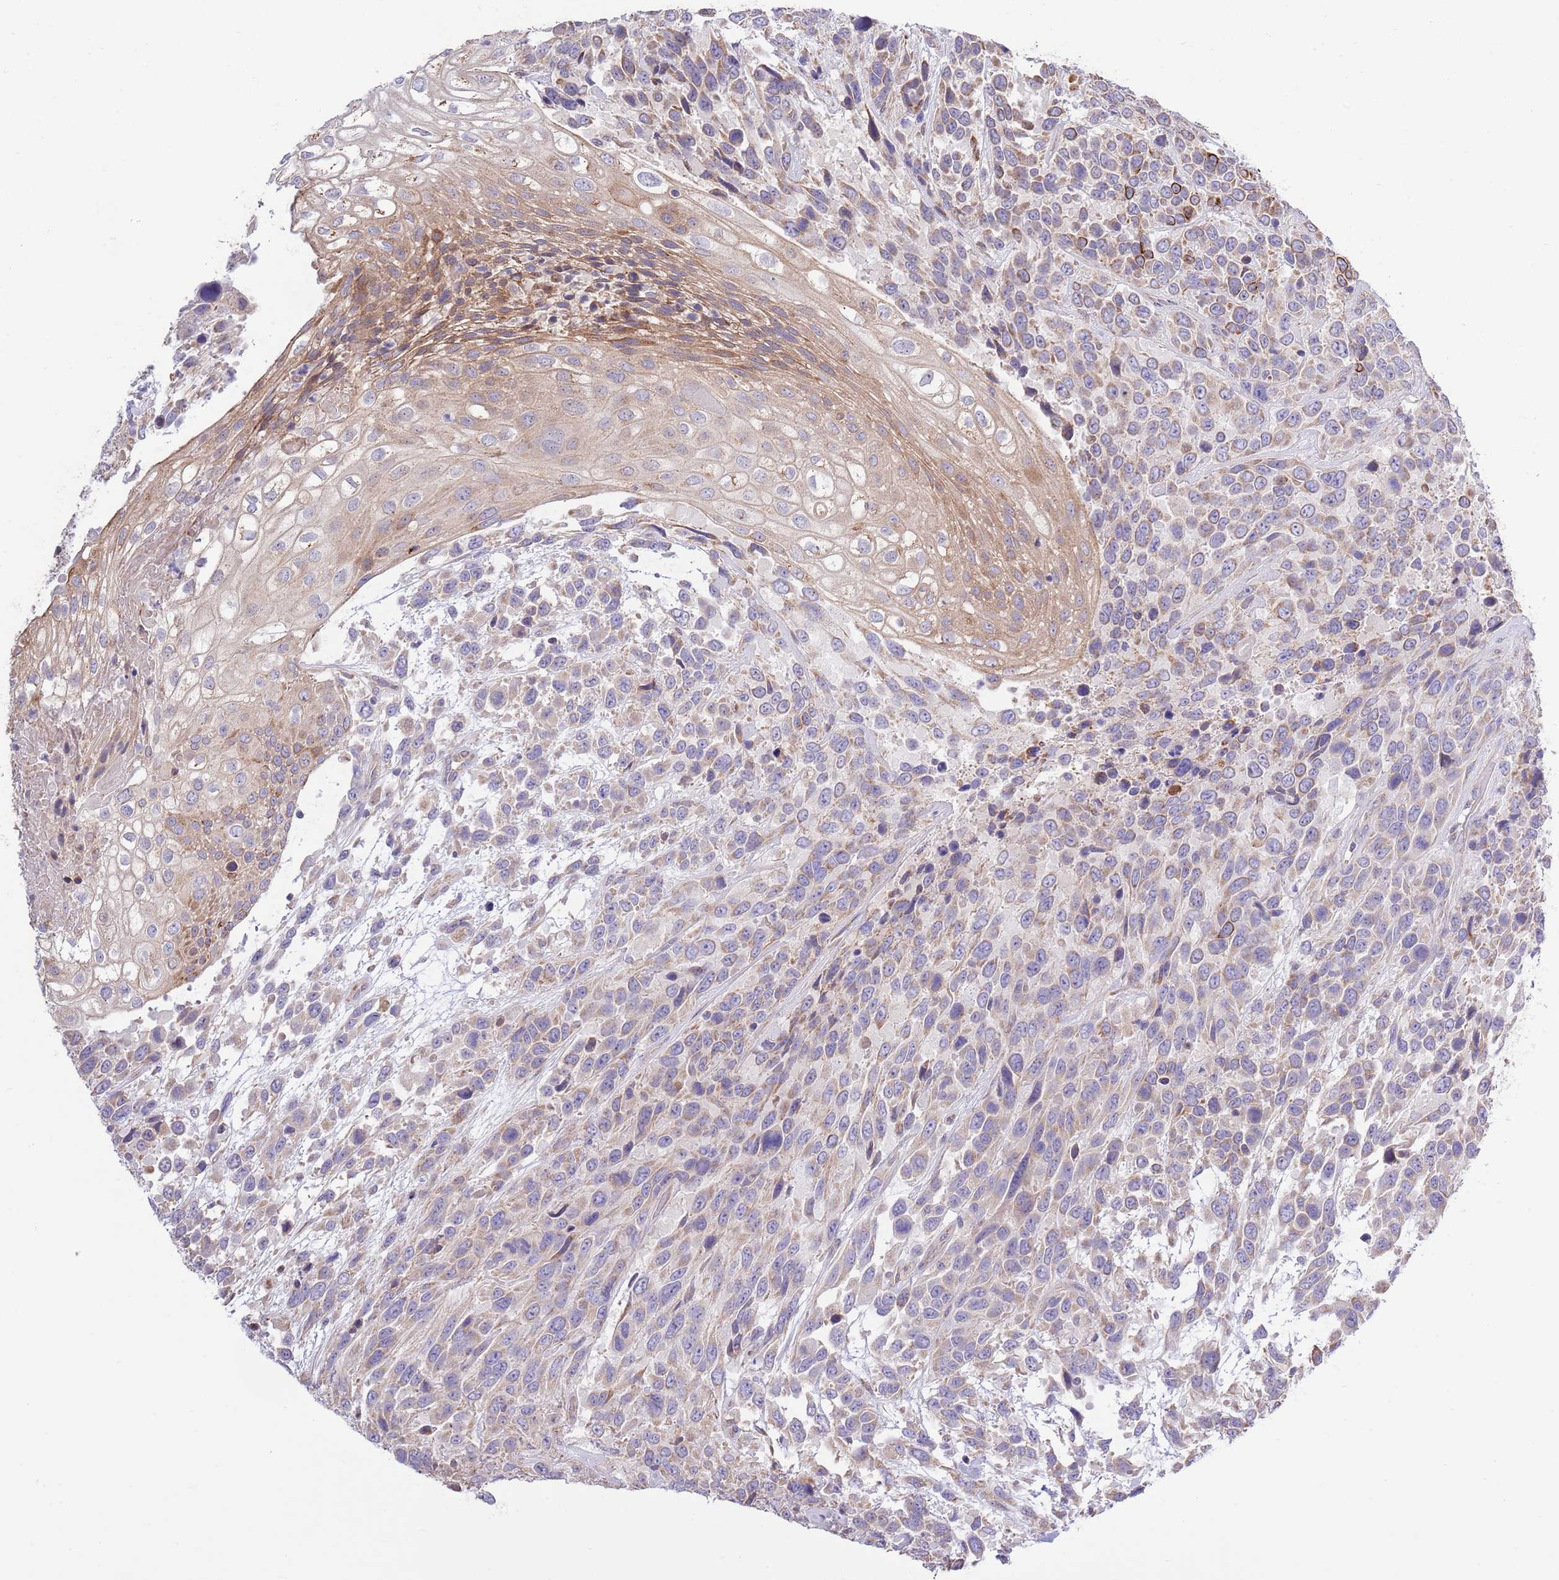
{"staining": {"intensity": "weak", "quantity": "25%-75%", "location": "cytoplasmic/membranous"}, "tissue": "urothelial cancer", "cell_type": "Tumor cells", "image_type": "cancer", "snomed": [{"axis": "morphology", "description": "Urothelial carcinoma, High grade"}, {"axis": "topography", "description": "Urinary bladder"}], "caption": "This photomicrograph shows urothelial cancer stained with immunohistochemistry to label a protein in brown. The cytoplasmic/membranous of tumor cells show weak positivity for the protein. Nuclei are counter-stained blue.", "gene": "ARL2BP", "patient": {"sex": "female", "age": 70}}